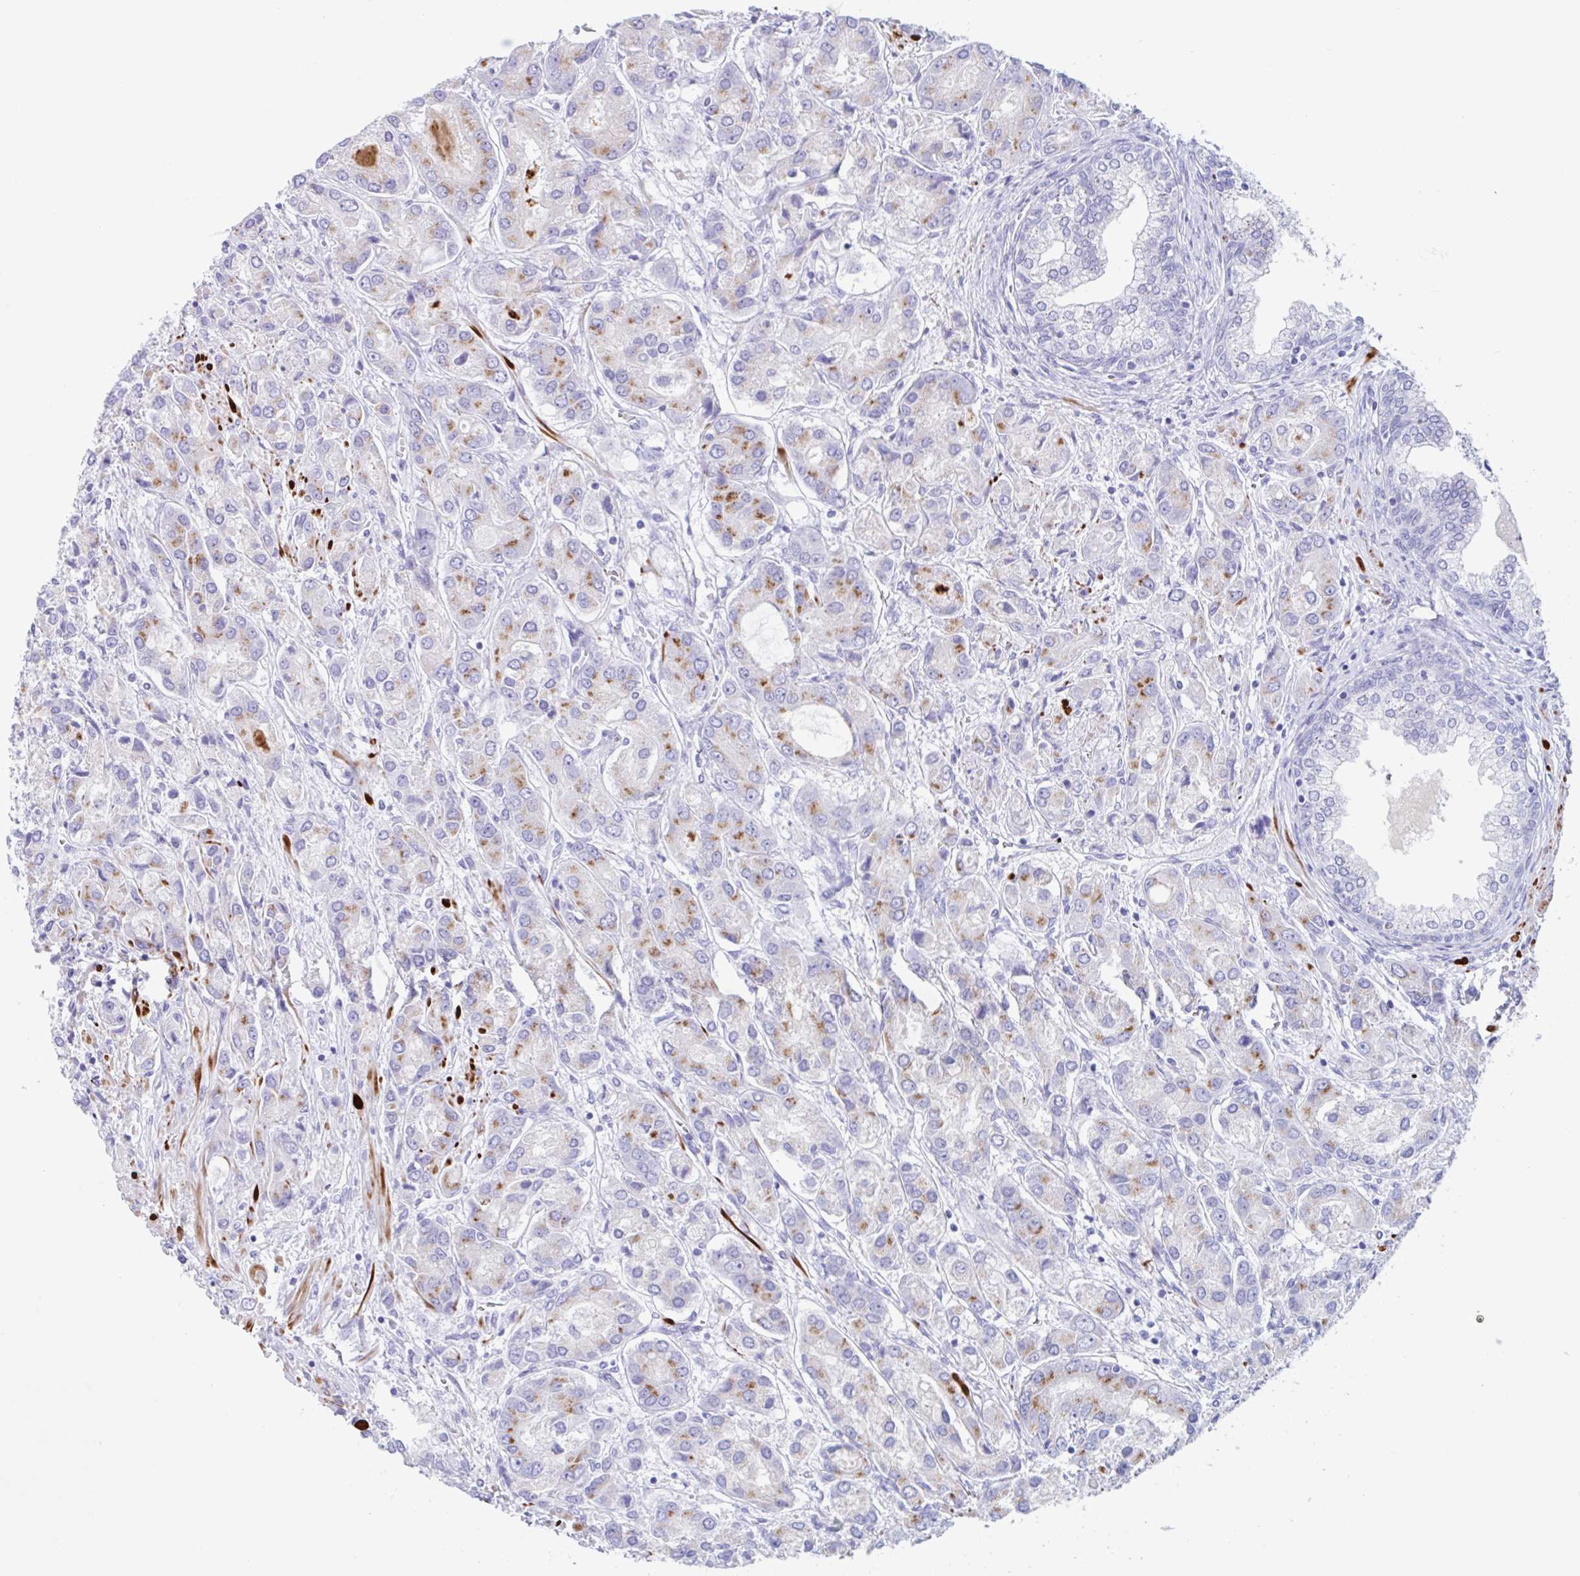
{"staining": {"intensity": "moderate", "quantity": "25%-75%", "location": "cytoplasmic/membranous"}, "tissue": "prostate cancer", "cell_type": "Tumor cells", "image_type": "cancer", "snomed": [{"axis": "morphology", "description": "Adenocarcinoma, High grade"}, {"axis": "topography", "description": "Prostate"}], "caption": "An image of human adenocarcinoma (high-grade) (prostate) stained for a protein reveals moderate cytoplasmic/membranous brown staining in tumor cells. (DAB IHC with brightfield microscopy, high magnification).", "gene": "CPTP", "patient": {"sex": "male", "age": 67}}